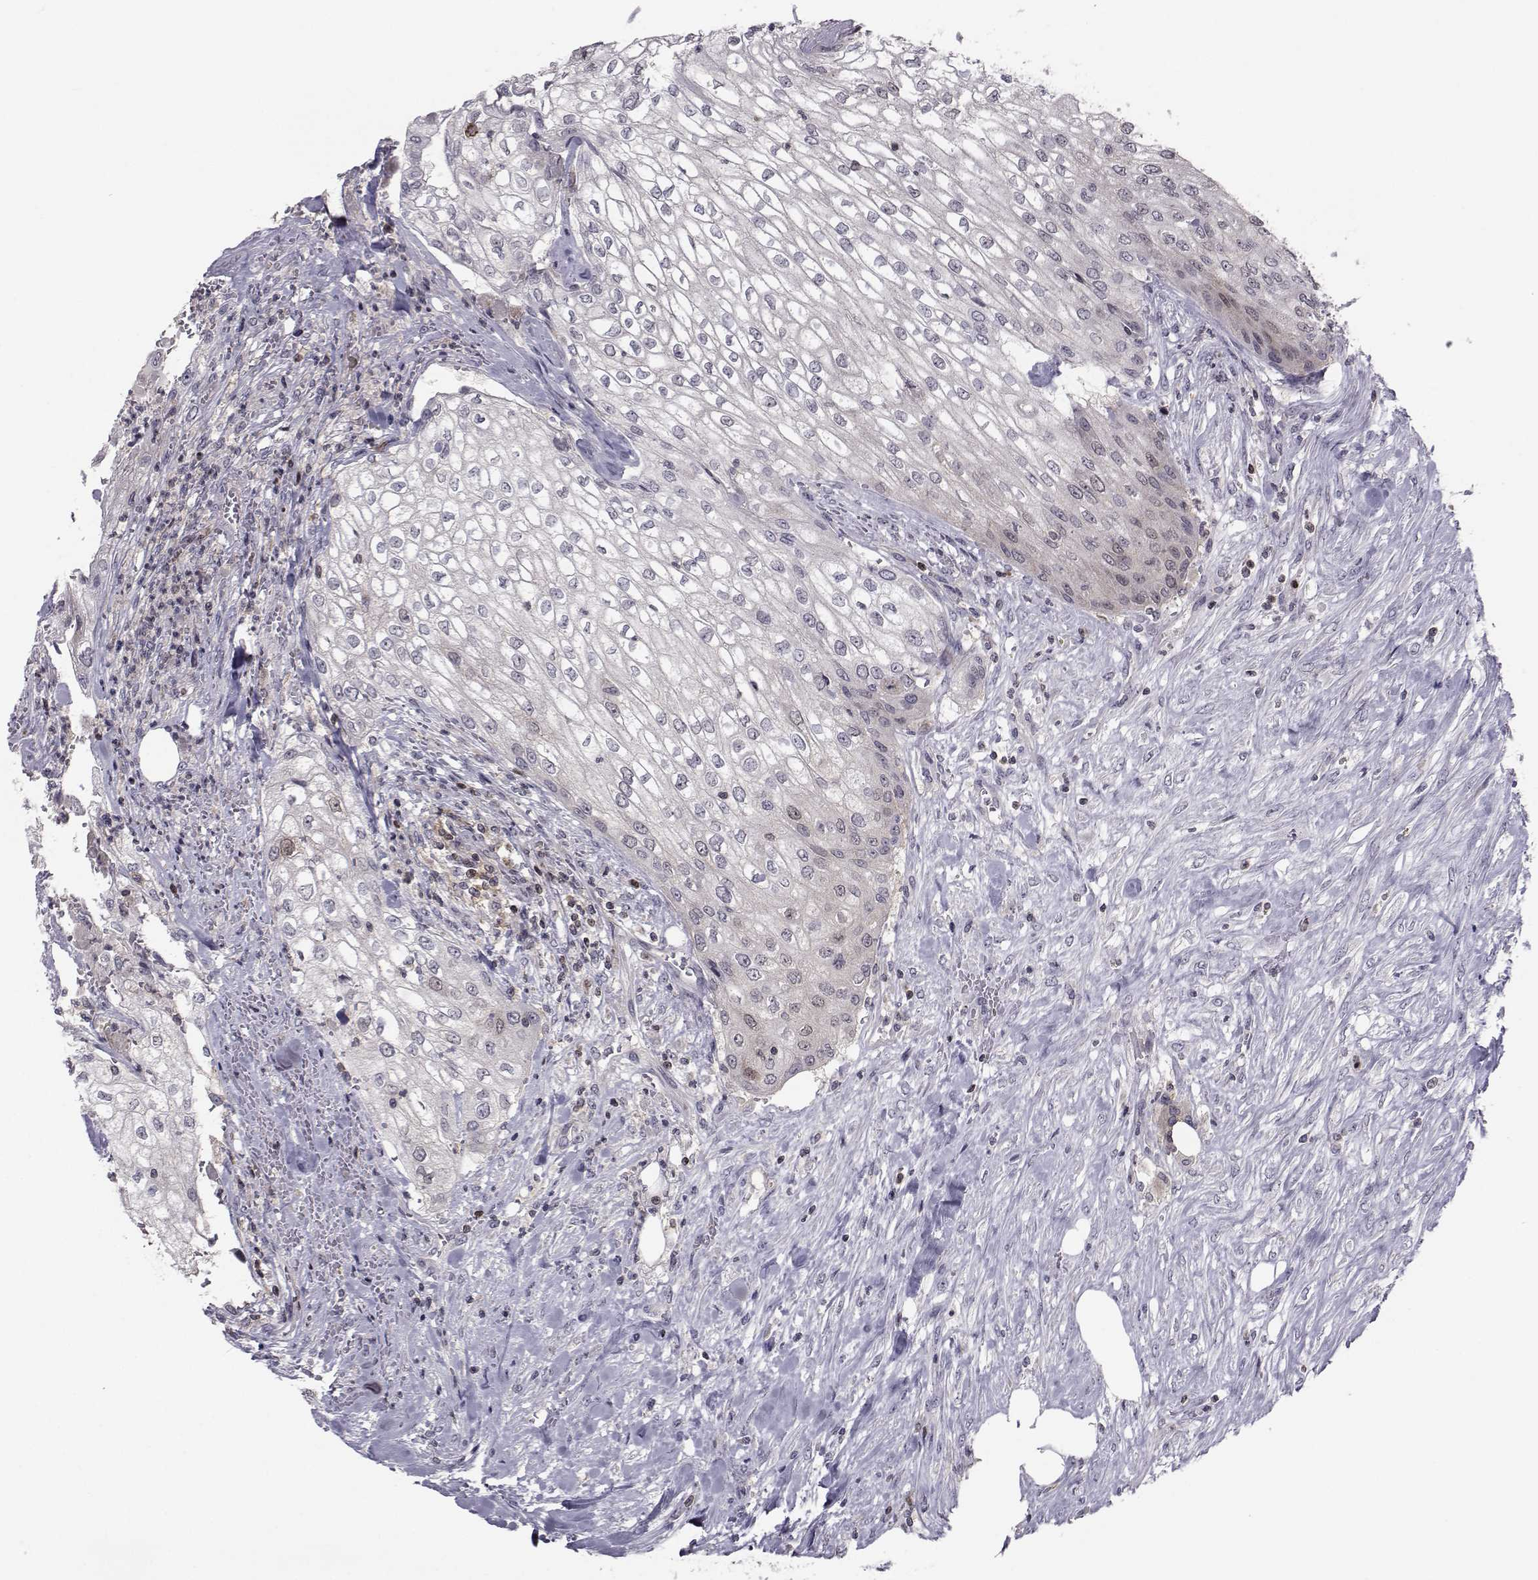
{"staining": {"intensity": "negative", "quantity": "none", "location": "none"}, "tissue": "urothelial cancer", "cell_type": "Tumor cells", "image_type": "cancer", "snomed": [{"axis": "morphology", "description": "Urothelial carcinoma, High grade"}, {"axis": "topography", "description": "Urinary bladder"}], "caption": "An image of urothelial cancer stained for a protein reveals no brown staining in tumor cells.", "gene": "PCP4L1", "patient": {"sex": "male", "age": 62}}